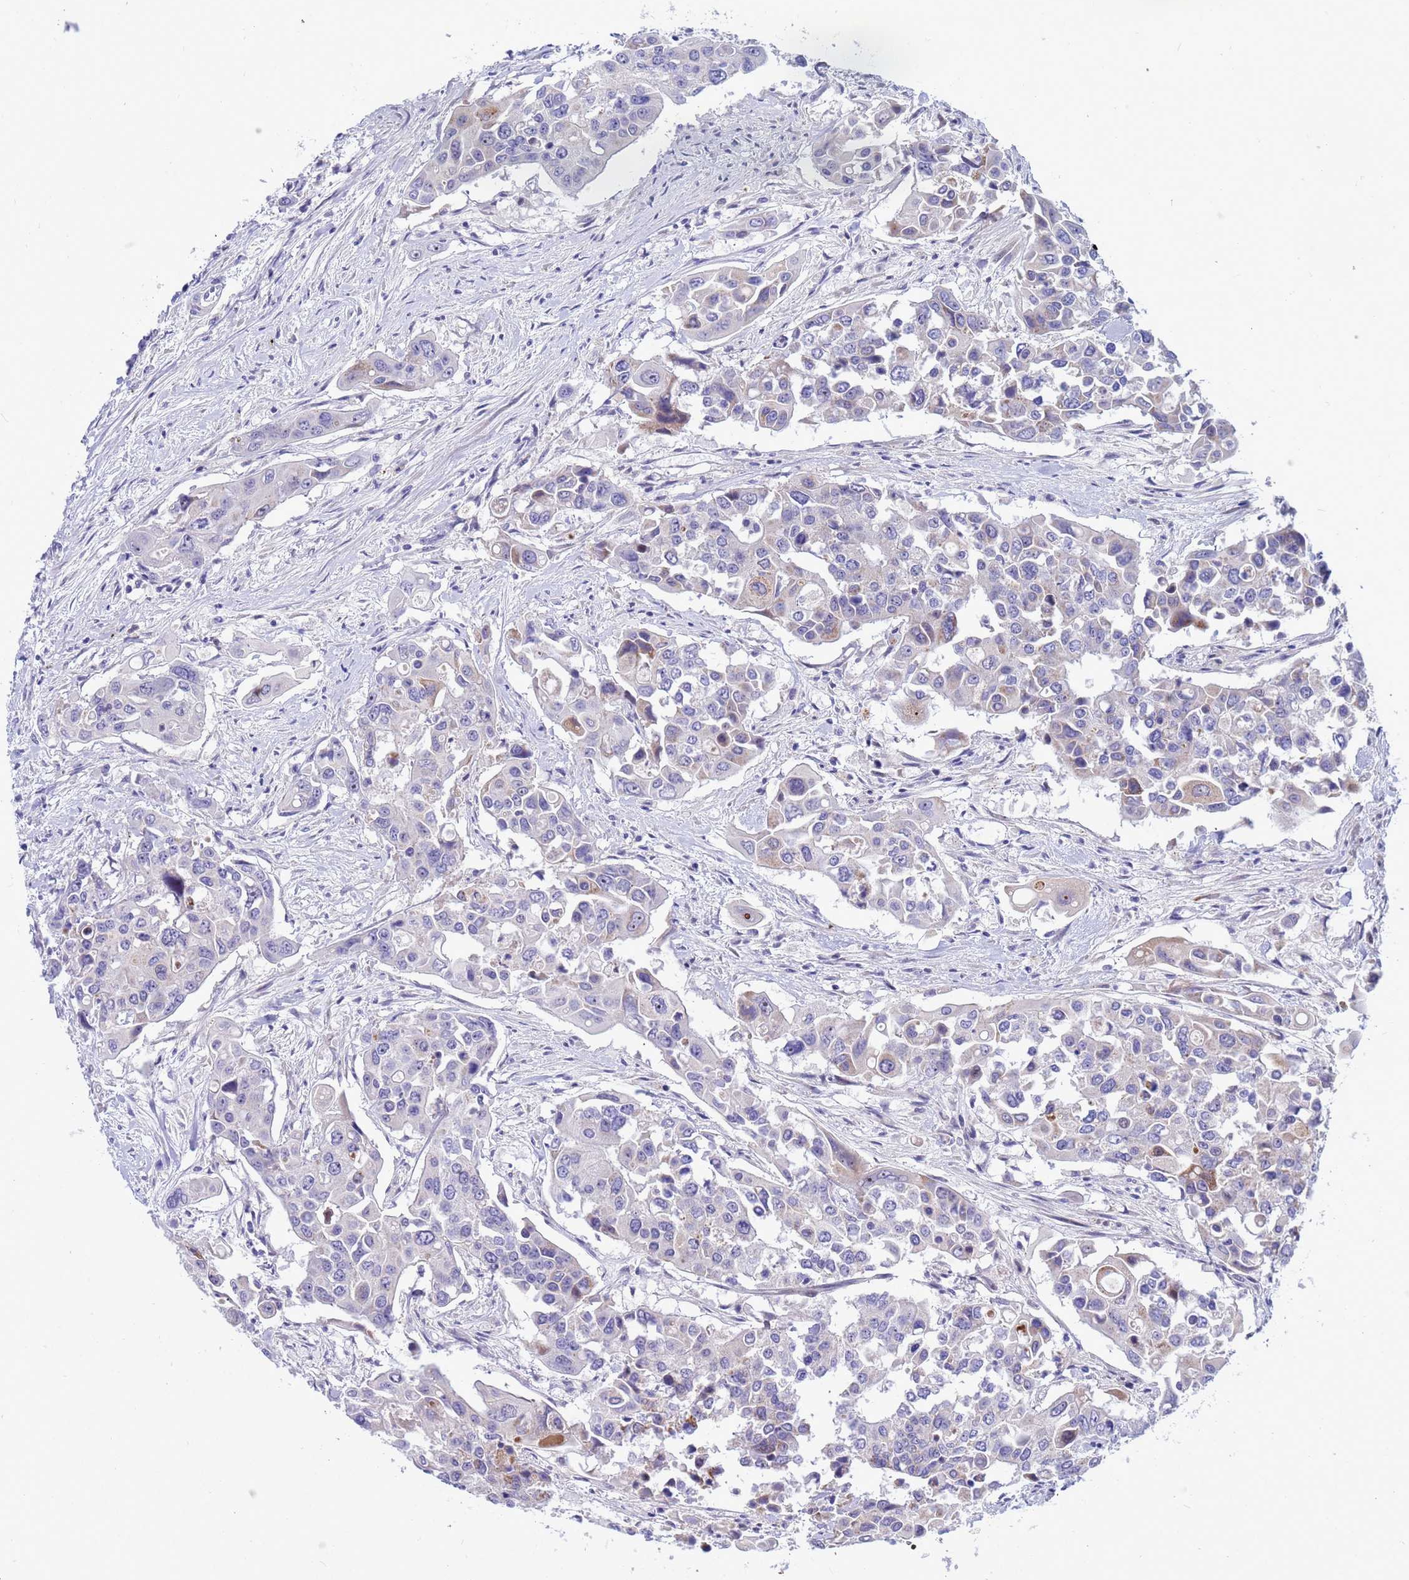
{"staining": {"intensity": "weak", "quantity": "<25%", "location": "cytoplasmic/membranous"}, "tissue": "colorectal cancer", "cell_type": "Tumor cells", "image_type": "cancer", "snomed": [{"axis": "morphology", "description": "Adenocarcinoma, NOS"}, {"axis": "topography", "description": "Colon"}], "caption": "Colorectal cancer was stained to show a protein in brown. There is no significant staining in tumor cells.", "gene": "LRATD1", "patient": {"sex": "male", "age": 77}}